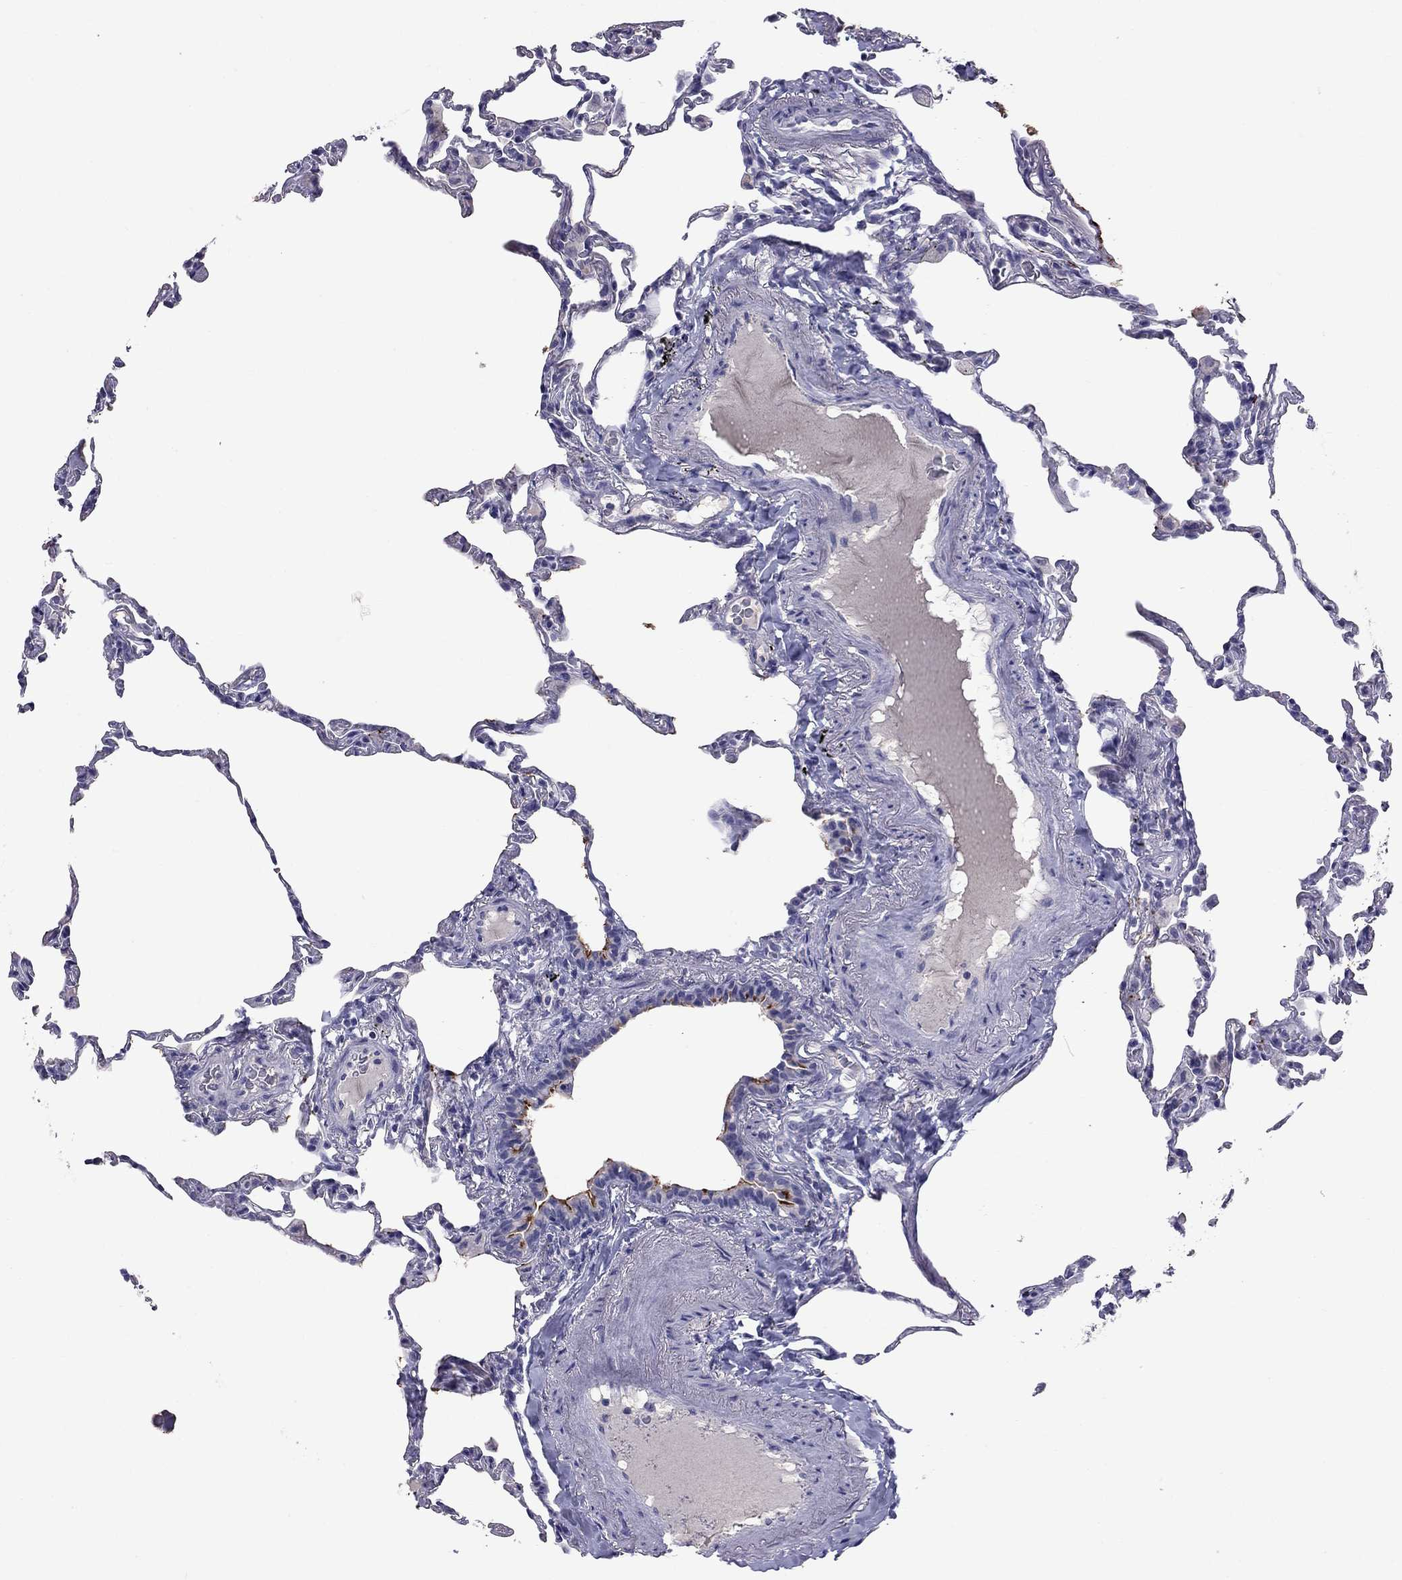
{"staining": {"intensity": "negative", "quantity": "none", "location": "none"}, "tissue": "lung", "cell_type": "Alveolar cells", "image_type": "normal", "snomed": [{"axis": "morphology", "description": "Normal tissue, NOS"}, {"axis": "topography", "description": "Lung"}], "caption": "Immunohistochemistry (IHC) of normal human lung displays no expression in alveolar cells.", "gene": "CFAP91", "patient": {"sex": "female", "age": 57}}